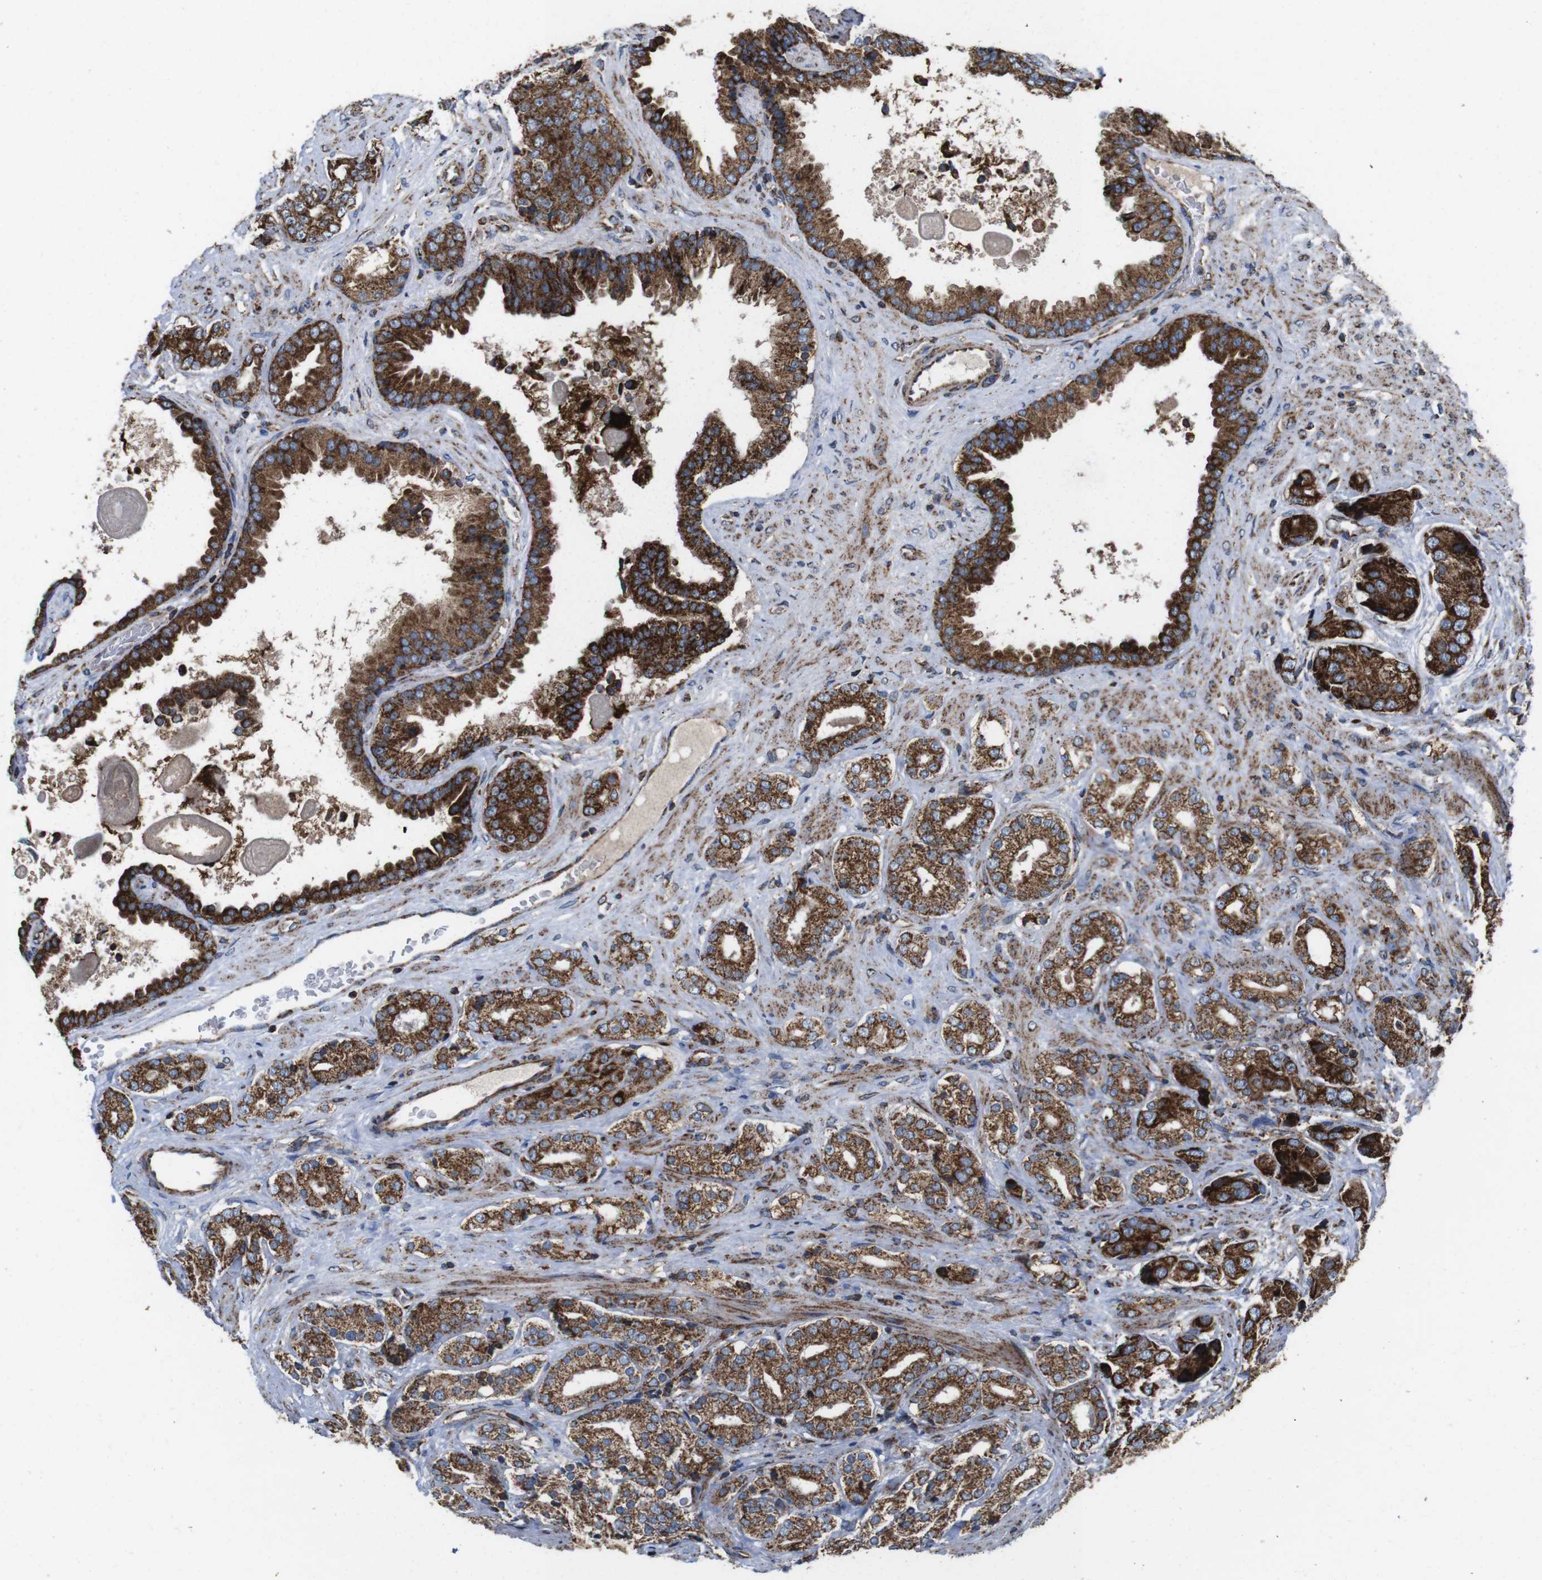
{"staining": {"intensity": "strong", "quantity": "25%-75%", "location": "cytoplasmic/membranous"}, "tissue": "prostate cancer", "cell_type": "Tumor cells", "image_type": "cancer", "snomed": [{"axis": "morphology", "description": "Adenocarcinoma, High grade"}, {"axis": "topography", "description": "Prostate"}], "caption": "Immunohistochemistry (IHC) (DAB) staining of human prostate cancer shows strong cytoplasmic/membranous protein expression in about 25%-75% of tumor cells.", "gene": "HK1", "patient": {"sex": "male", "age": 71}}